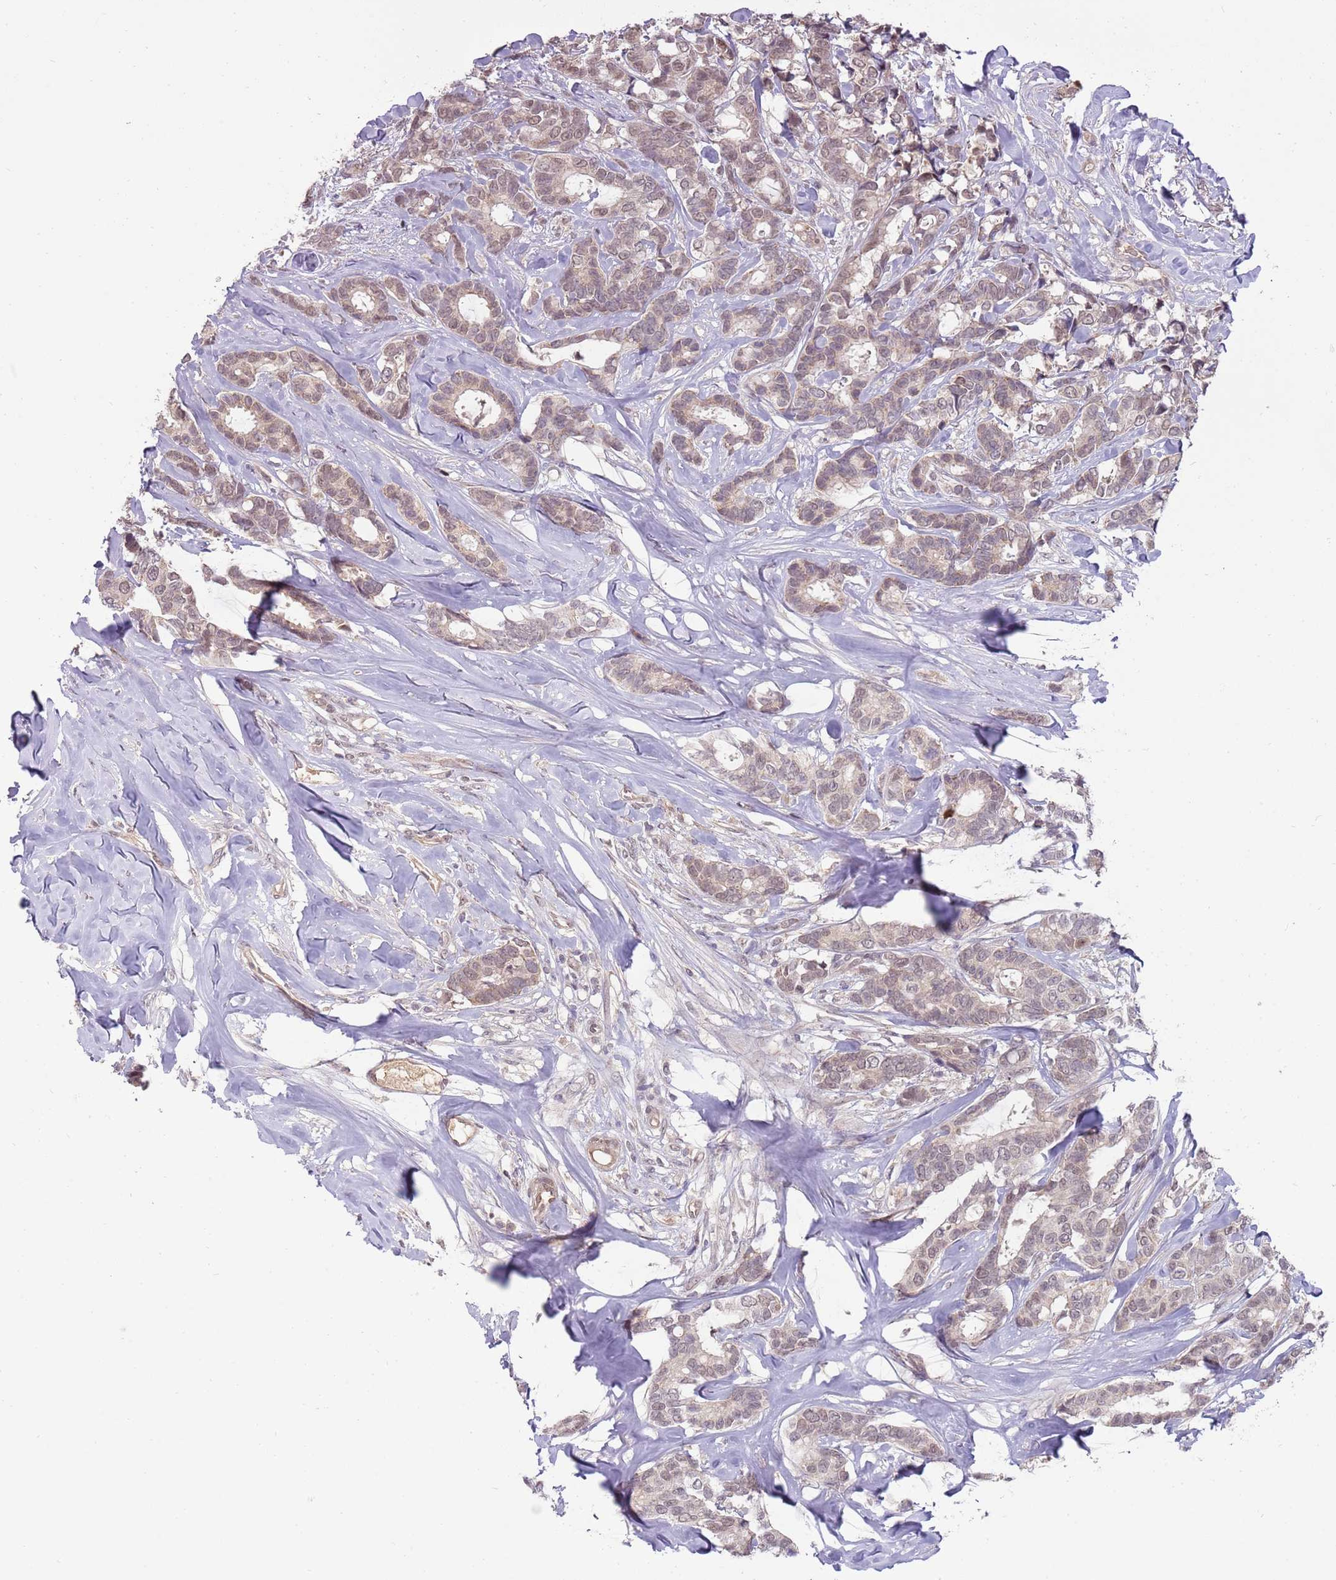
{"staining": {"intensity": "weak", "quantity": "25%-75%", "location": "nuclear"}, "tissue": "breast cancer", "cell_type": "Tumor cells", "image_type": "cancer", "snomed": [{"axis": "morphology", "description": "Duct carcinoma"}, {"axis": "topography", "description": "Breast"}], "caption": "The image shows staining of breast invasive ductal carcinoma, revealing weak nuclear protein staining (brown color) within tumor cells.", "gene": "NBPF6", "patient": {"sex": "female", "age": 87}}